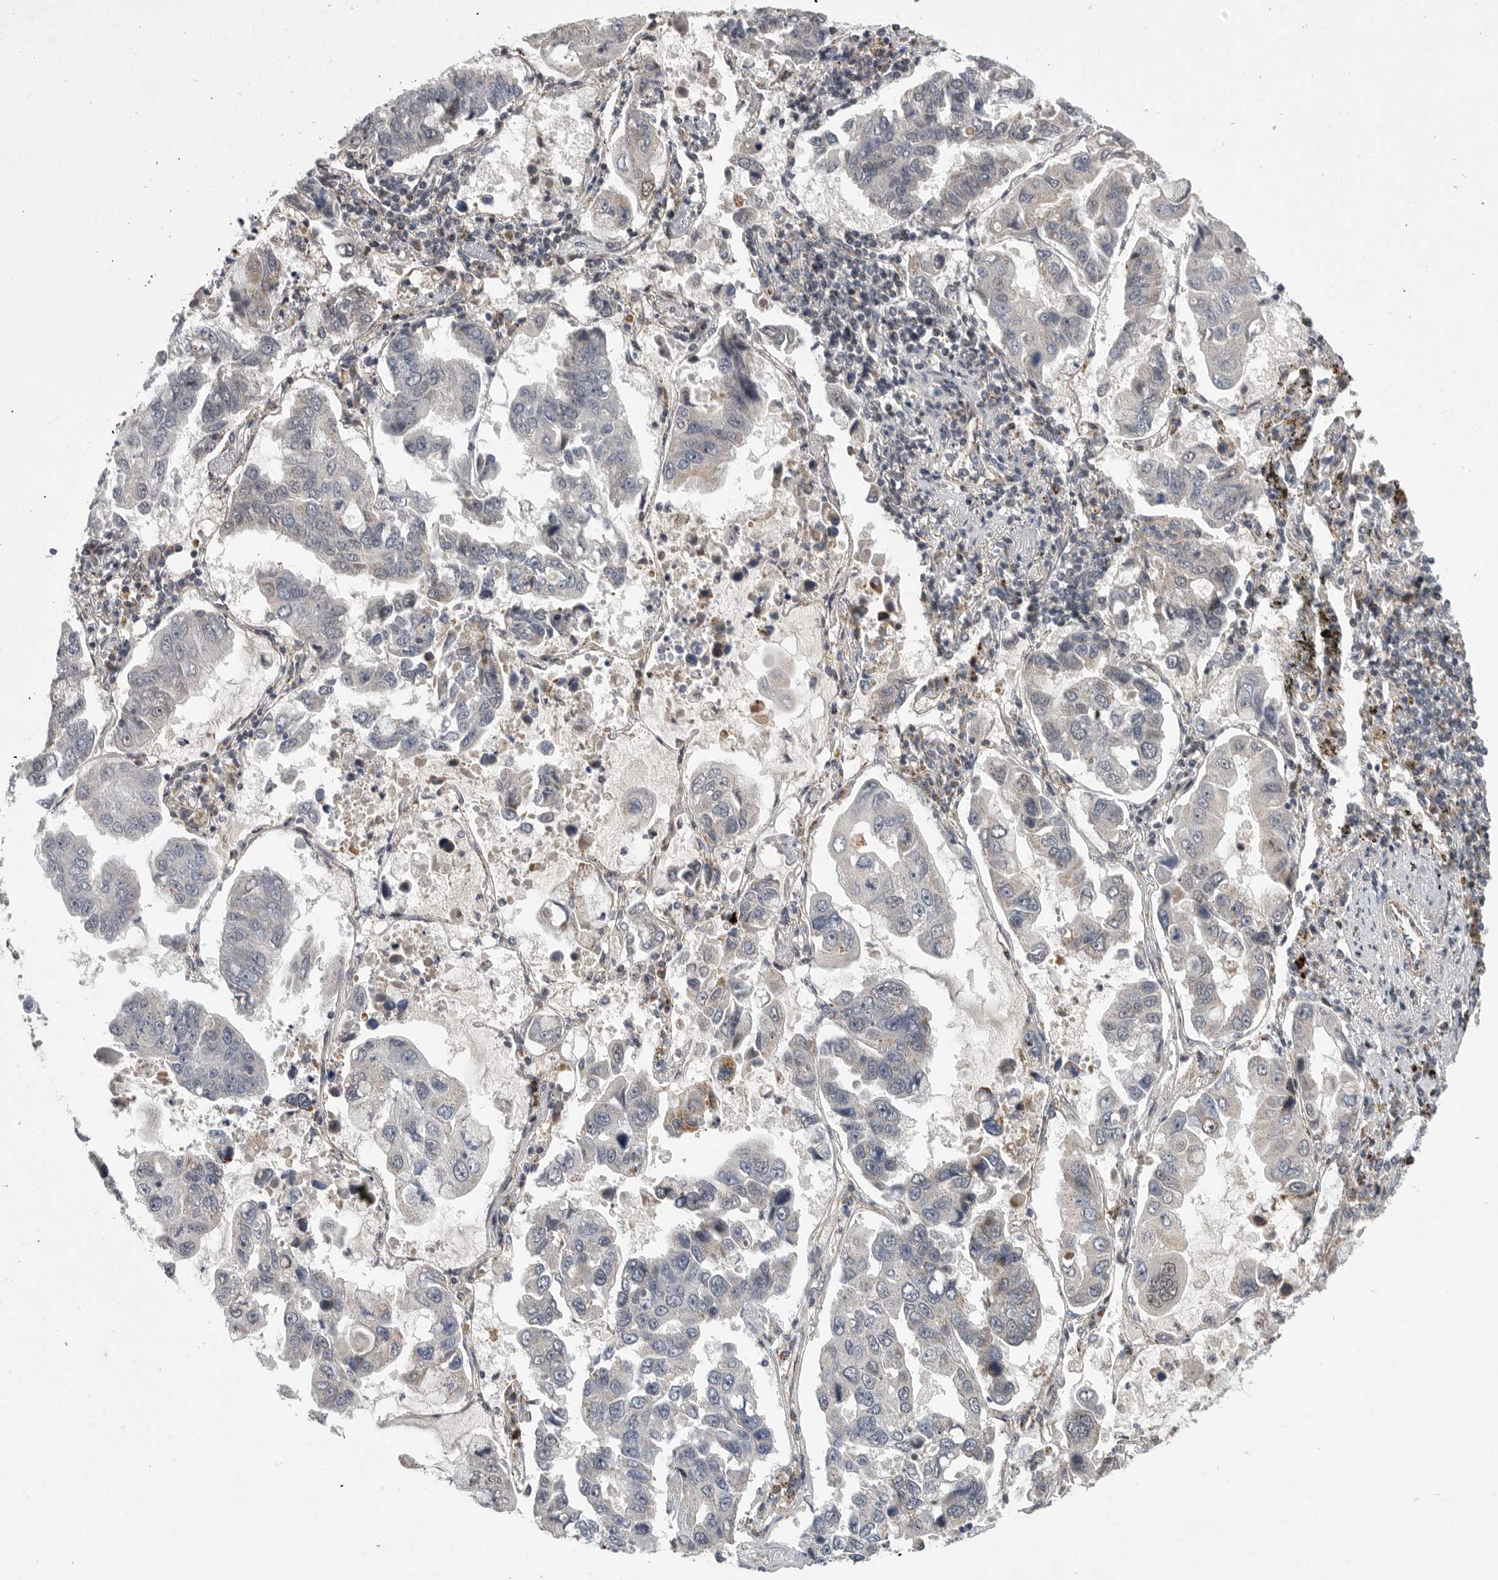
{"staining": {"intensity": "negative", "quantity": "none", "location": "none"}, "tissue": "lung cancer", "cell_type": "Tumor cells", "image_type": "cancer", "snomed": [{"axis": "morphology", "description": "Adenocarcinoma, NOS"}, {"axis": "topography", "description": "Lung"}], "caption": "Tumor cells show no significant protein staining in adenocarcinoma (lung).", "gene": "TMPRSS11F", "patient": {"sex": "male", "age": 64}}